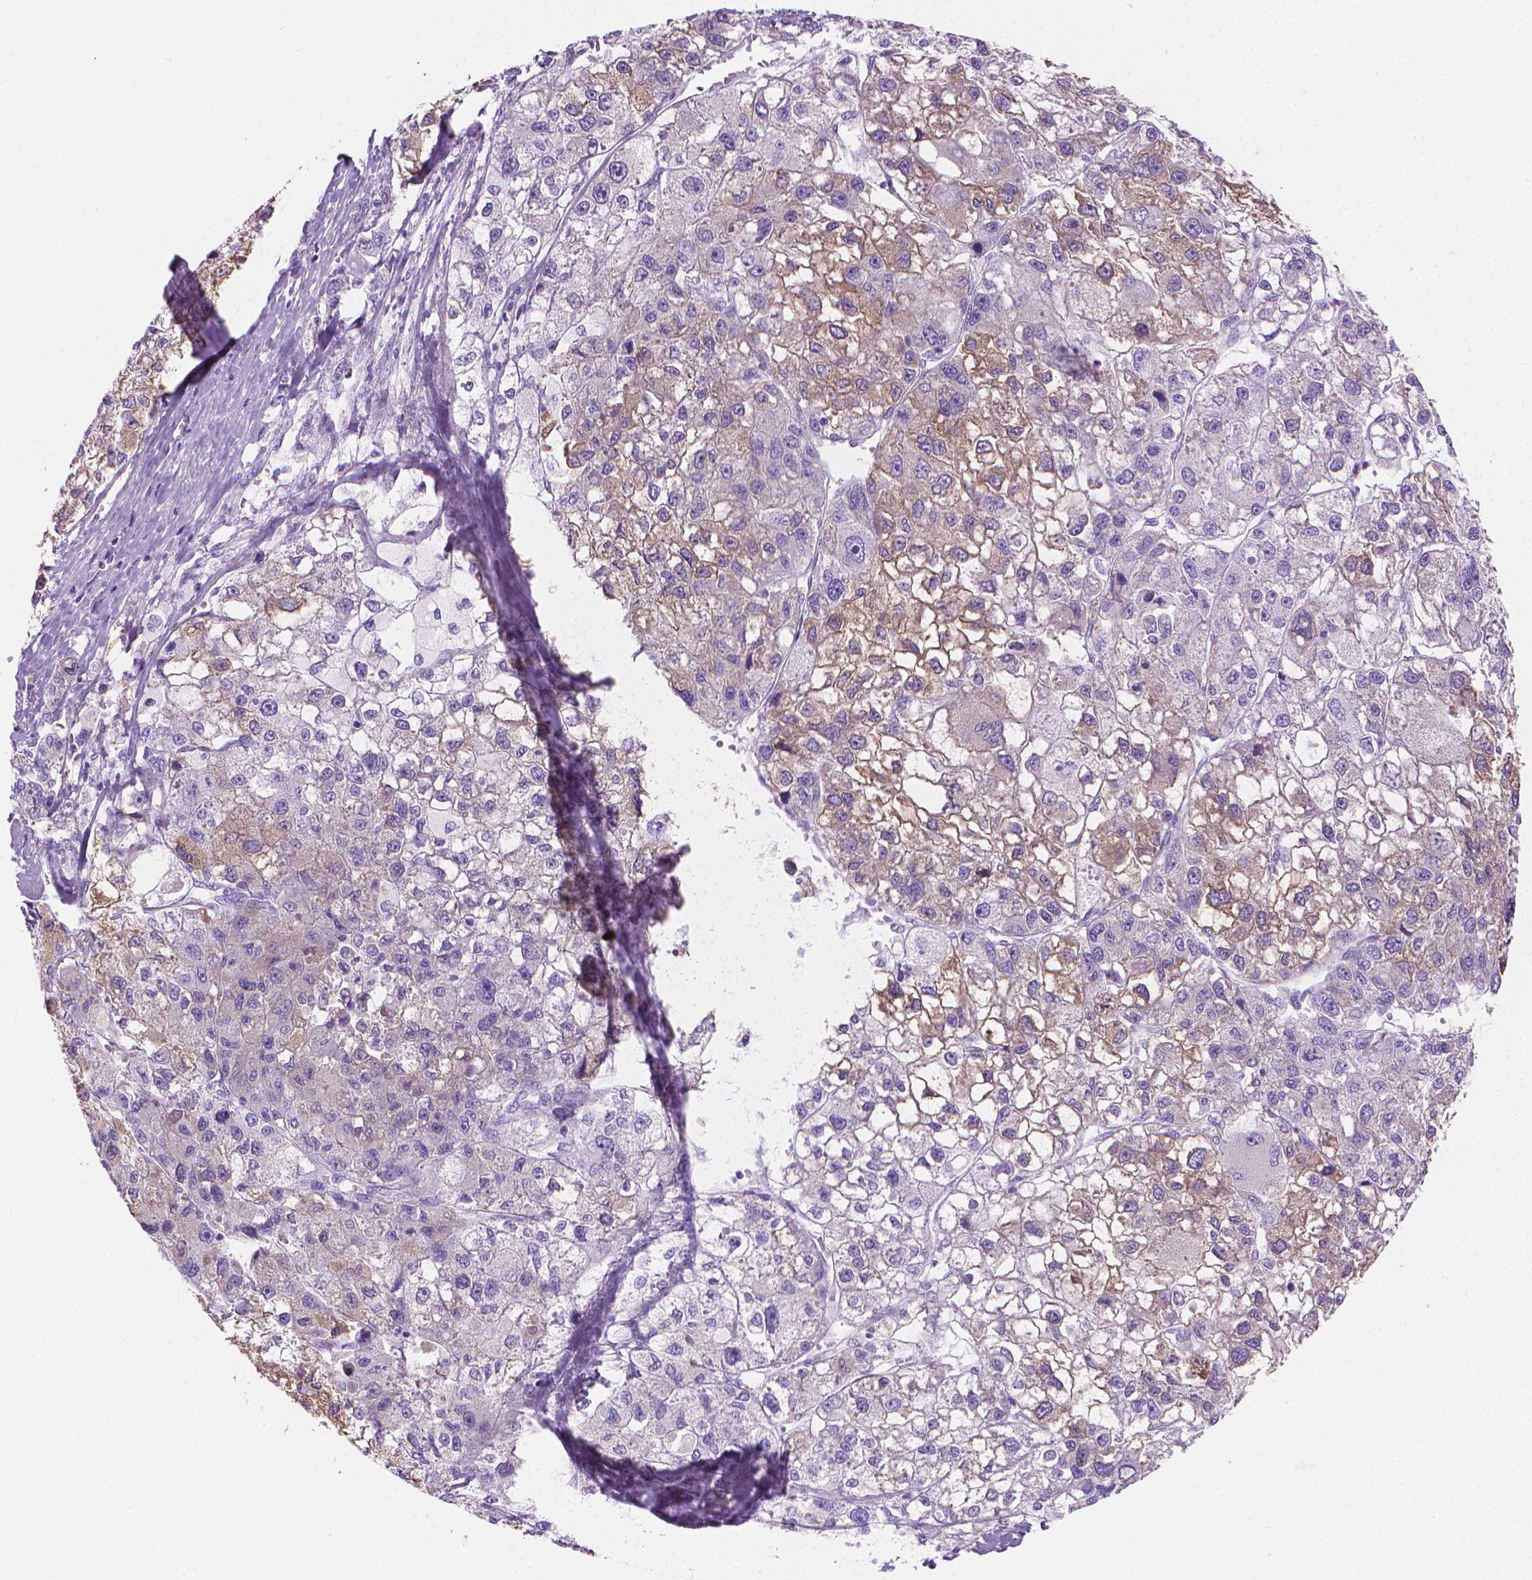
{"staining": {"intensity": "weak", "quantity": "25%-75%", "location": "cytoplasmic/membranous"}, "tissue": "liver cancer", "cell_type": "Tumor cells", "image_type": "cancer", "snomed": [{"axis": "morphology", "description": "Carcinoma, Hepatocellular, NOS"}, {"axis": "topography", "description": "Liver"}], "caption": "This is an image of immunohistochemistry staining of hepatocellular carcinoma (liver), which shows weak staining in the cytoplasmic/membranous of tumor cells.", "gene": "FASN", "patient": {"sex": "male", "age": 56}}